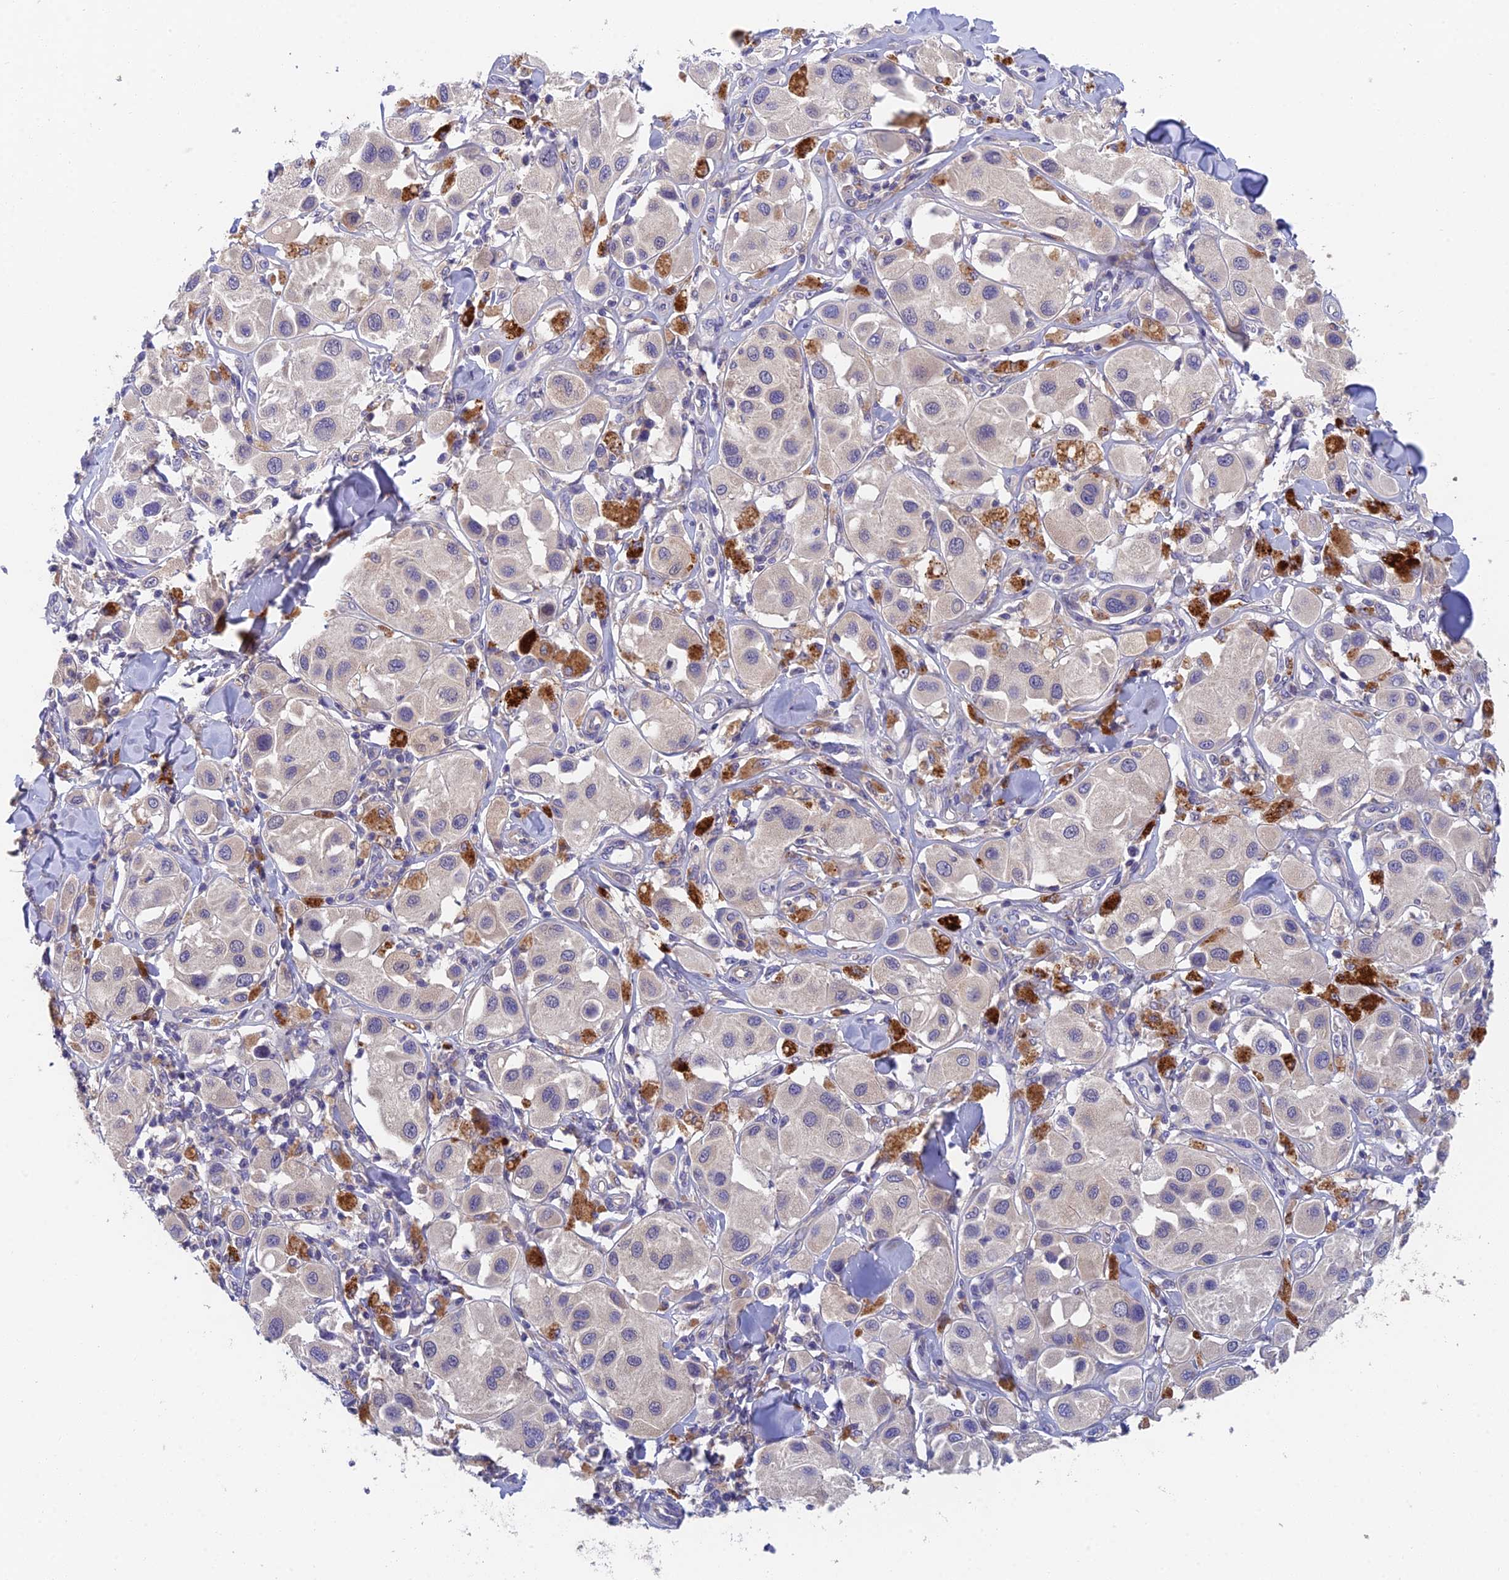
{"staining": {"intensity": "negative", "quantity": "none", "location": "none"}, "tissue": "melanoma", "cell_type": "Tumor cells", "image_type": "cancer", "snomed": [{"axis": "morphology", "description": "Malignant melanoma, Metastatic site"}, {"axis": "topography", "description": "Skin"}], "caption": "Melanoma was stained to show a protein in brown. There is no significant staining in tumor cells. (Stains: DAB (3,3'-diaminobenzidine) immunohistochemistry with hematoxylin counter stain, Microscopy: brightfield microscopy at high magnification).", "gene": "ADAMTS13", "patient": {"sex": "male", "age": 41}}